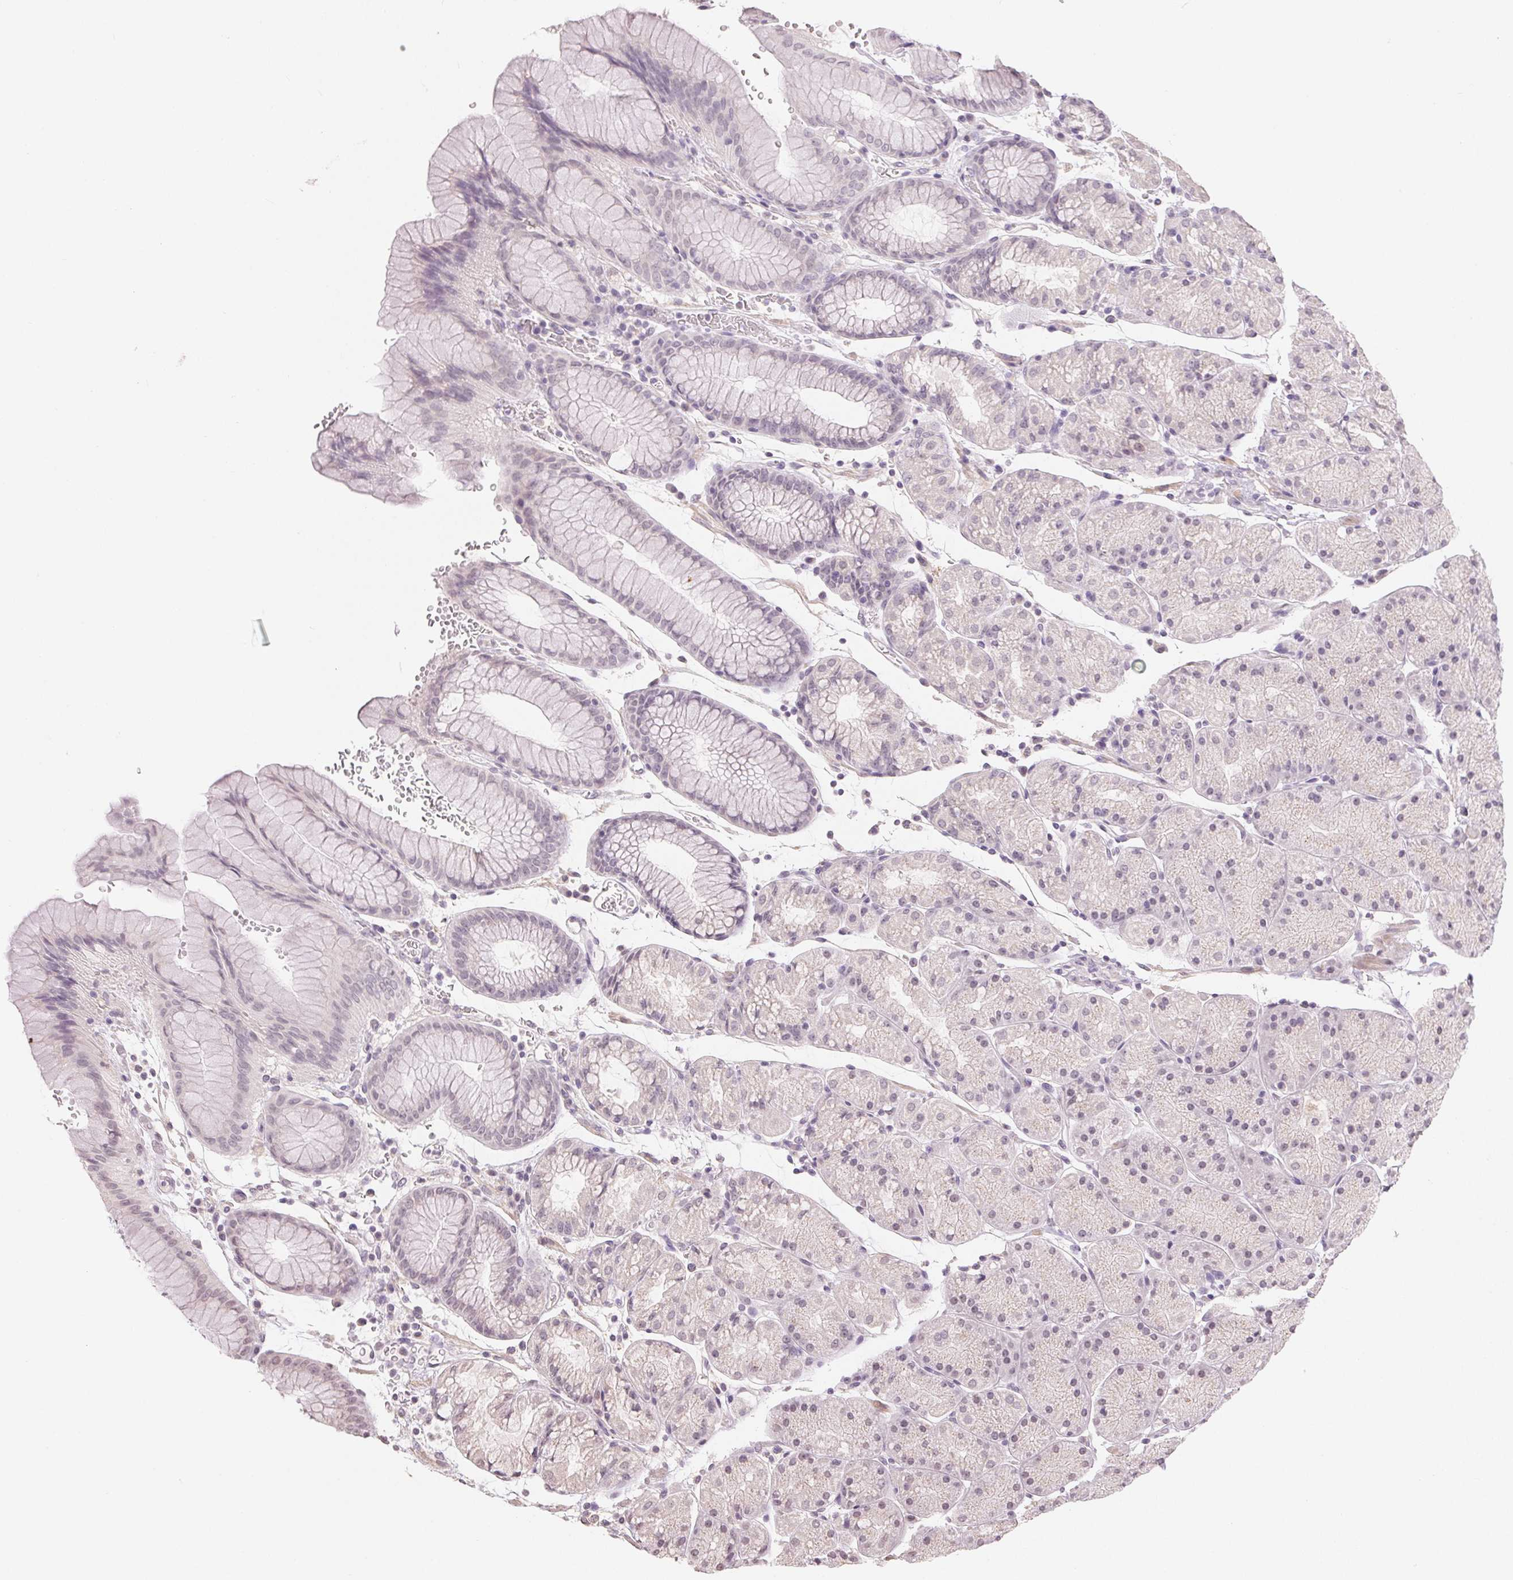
{"staining": {"intensity": "negative", "quantity": "none", "location": "none"}, "tissue": "stomach", "cell_type": "Glandular cells", "image_type": "normal", "snomed": [{"axis": "morphology", "description": "Normal tissue, NOS"}, {"axis": "topography", "description": "Stomach, upper"}, {"axis": "topography", "description": "Stomach"}], "caption": "This is a photomicrograph of immunohistochemistry (IHC) staining of normal stomach, which shows no positivity in glandular cells.", "gene": "TMEM174", "patient": {"sex": "male", "age": 76}}